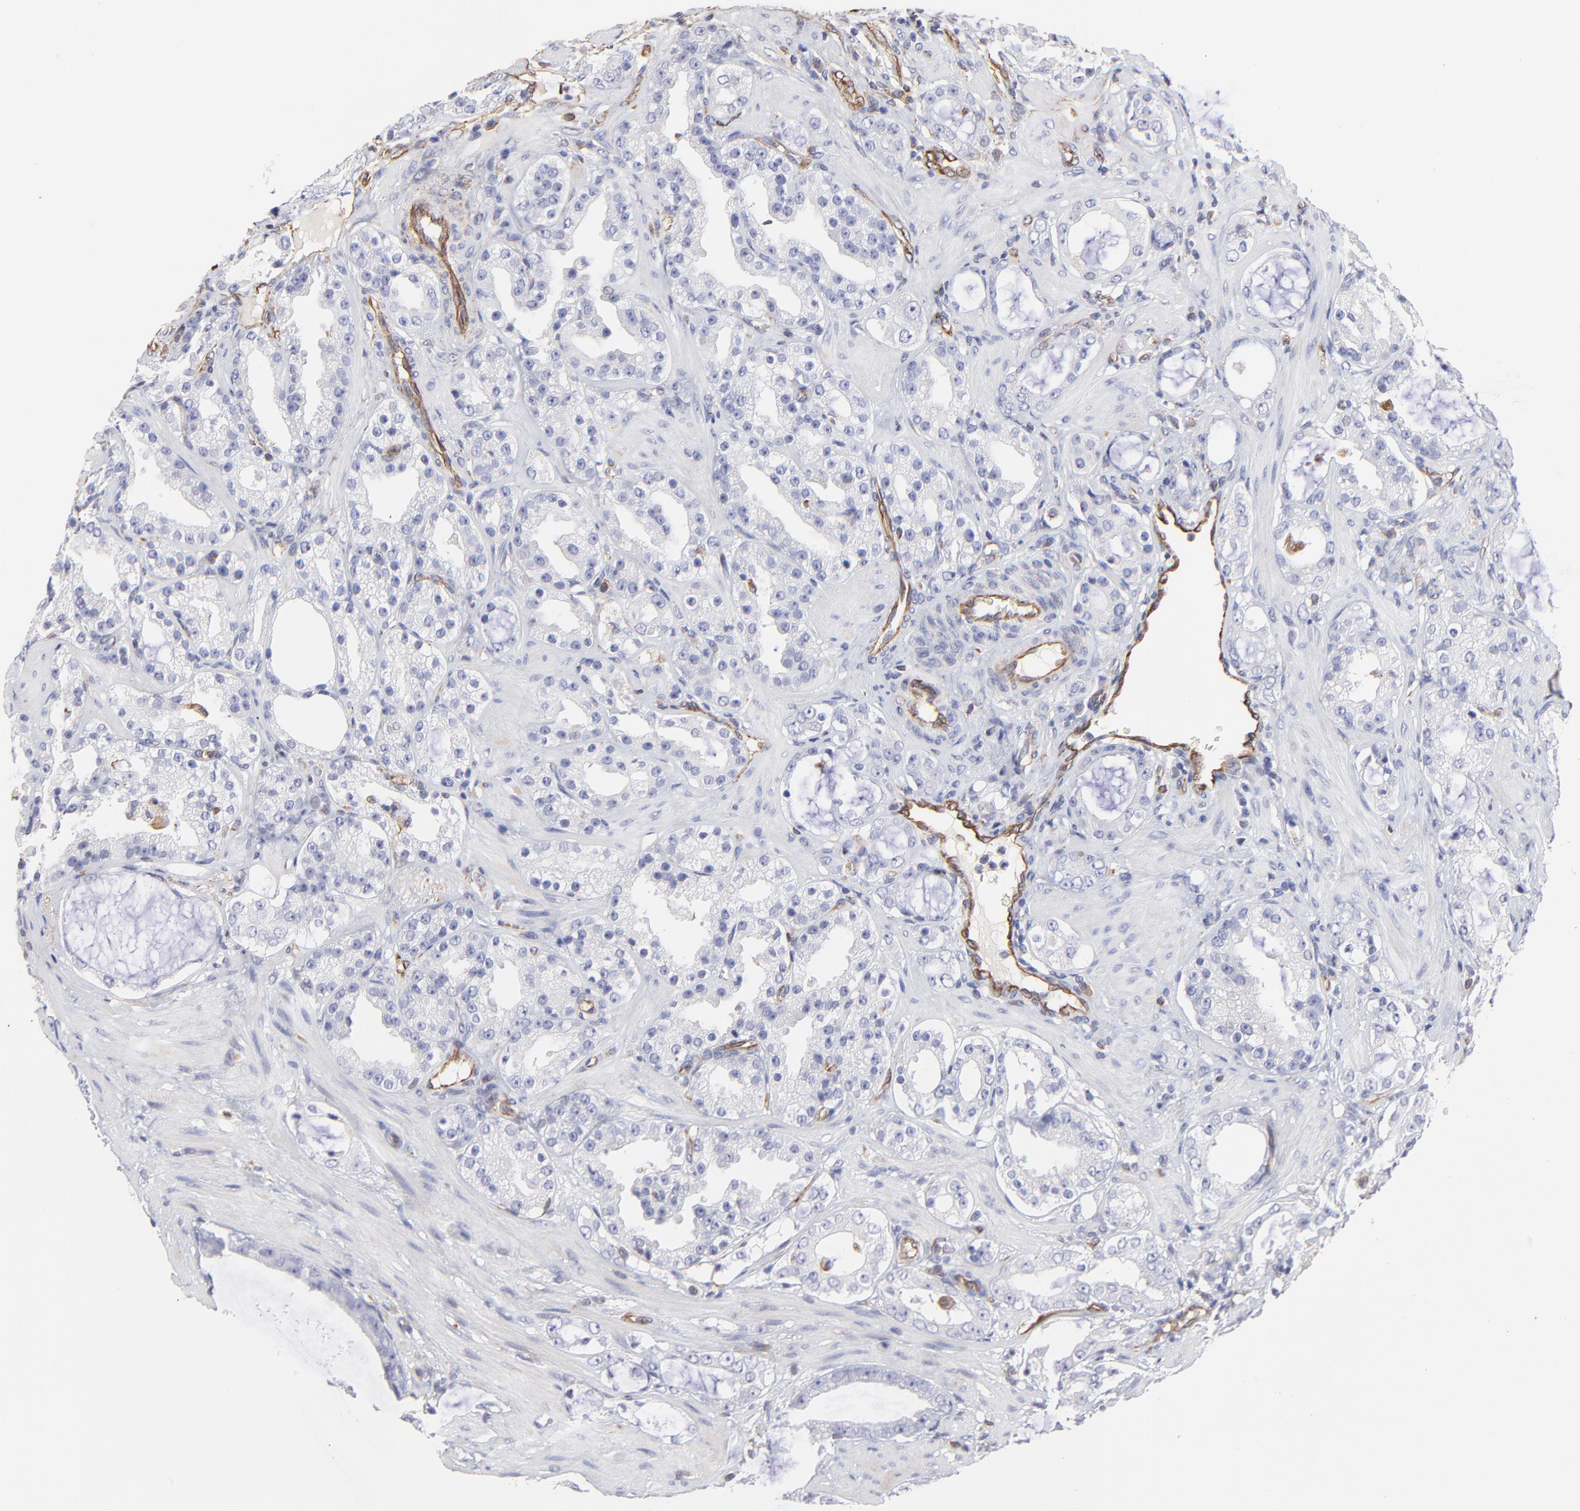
{"staining": {"intensity": "negative", "quantity": "none", "location": "none"}, "tissue": "prostate cancer", "cell_type": "Tumor cells", "image_type": "cancer", "snomed": [{"axis": "morphology", "description": "Adenocarcinoma, Medium grade"}, {"axis": "topography", "description": "Prostate"}], "caption": "A photomicrograph of medium-grade adenocarcinoma (prostate) stained for a protein displays no brown staining in tumor cells.", "gene": "COX8C", "patient": {"sex": "male", "age": 73}}